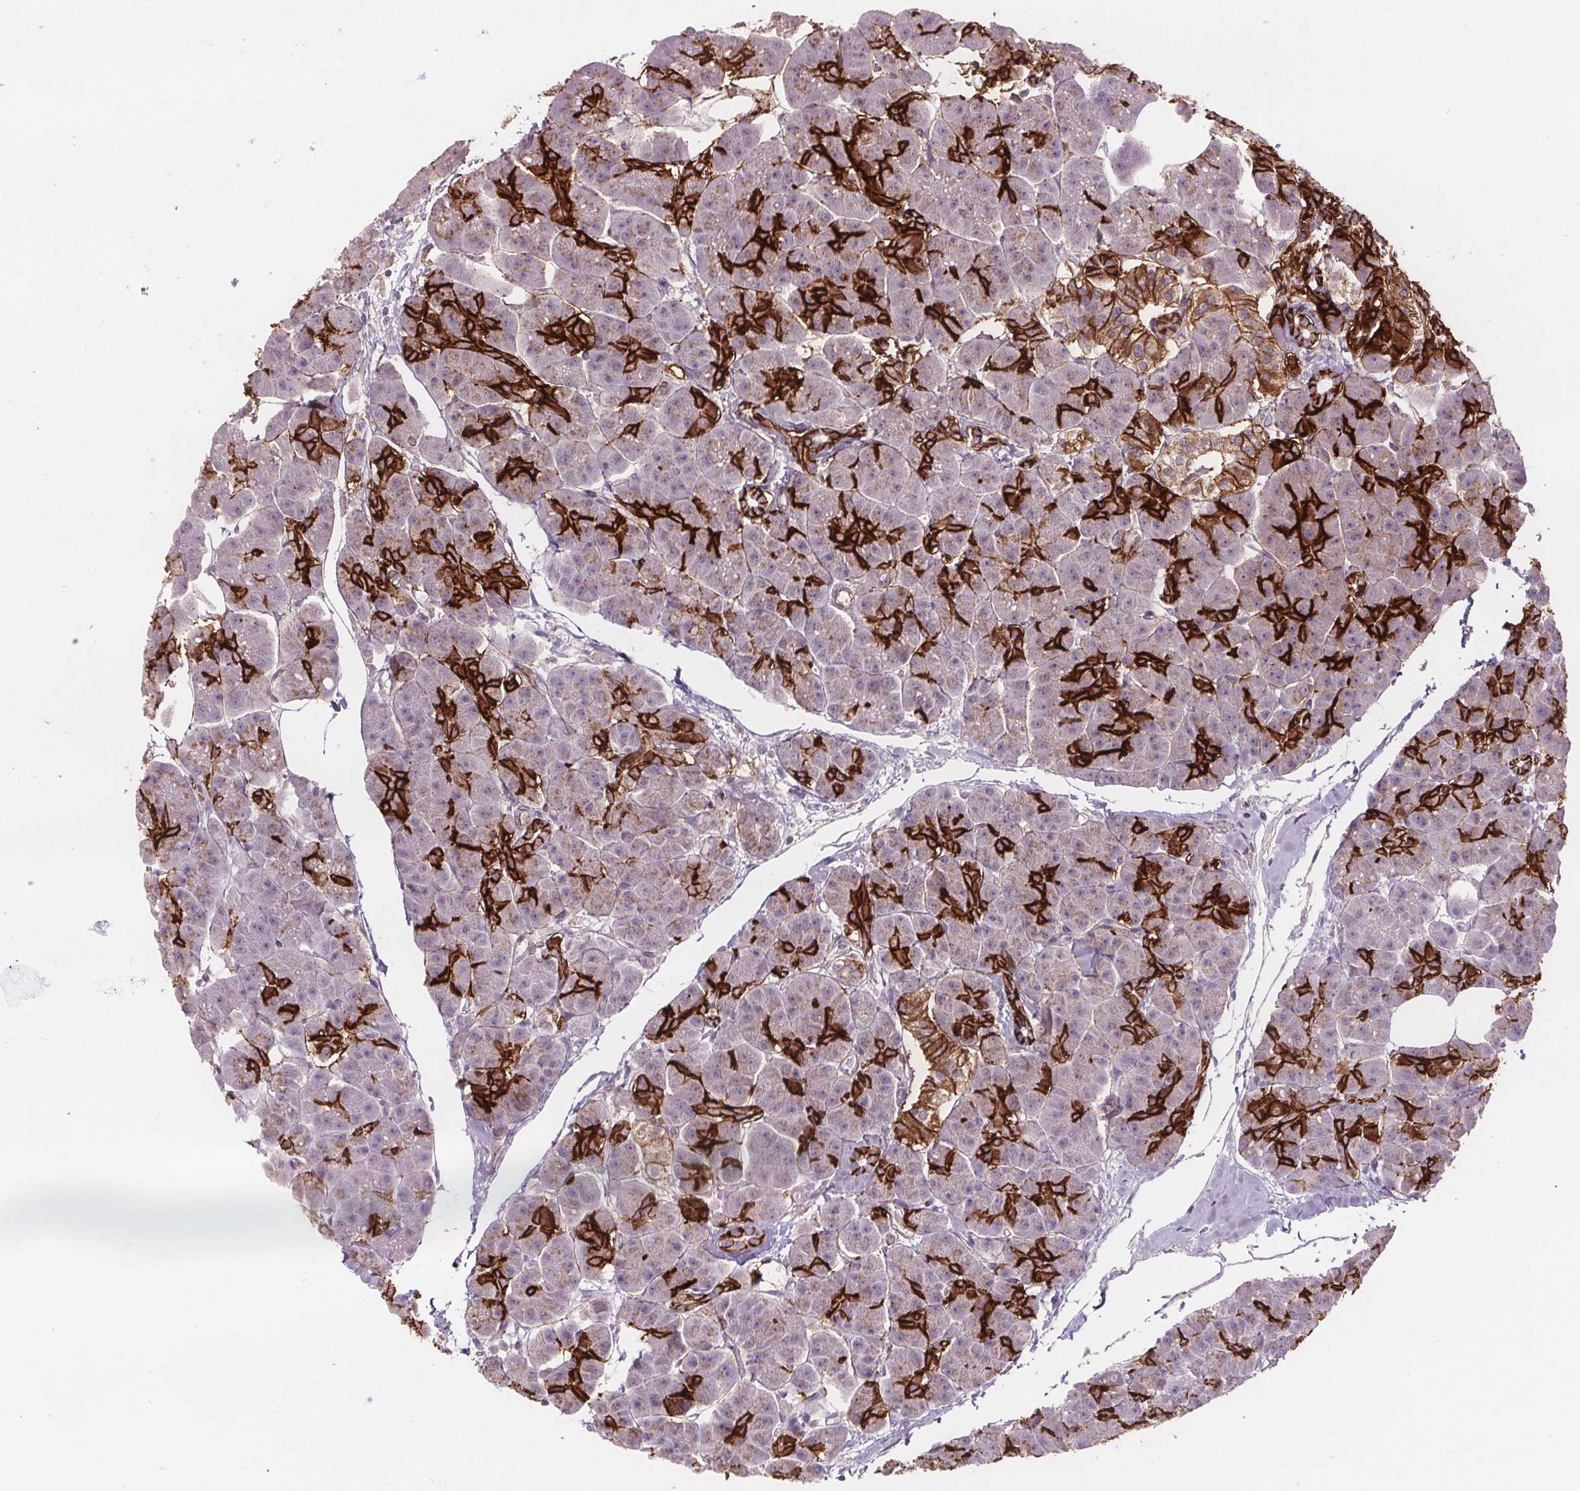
{"staining": {"intensity": "strong", "quantity": "25%-75%", "location": "cytoplasmic/membranous"}, "tissue": "pancreas", "cell_type": "Exocrine glandular cells", "image_type": "normal", "snomed": [{"axis": "morphology", "description": "Normal tissue, NOS"}, {"axis": "topography", "description": "Adipose tissue"}, {"axis": "topography", "description": "Pancreas"}, {"axis": "topography", "description": "Peripheral nerve tissue"}], "caption": "An image of human pancreas stained for a protein reveals strong cytoplasmic/membranous brown staining in exocrine glandular cells. (DAB IHC with brightfield microscopy, high magnification).", "gene": "ATP1A1", "patient": {"sex": "female", "age": 58}}